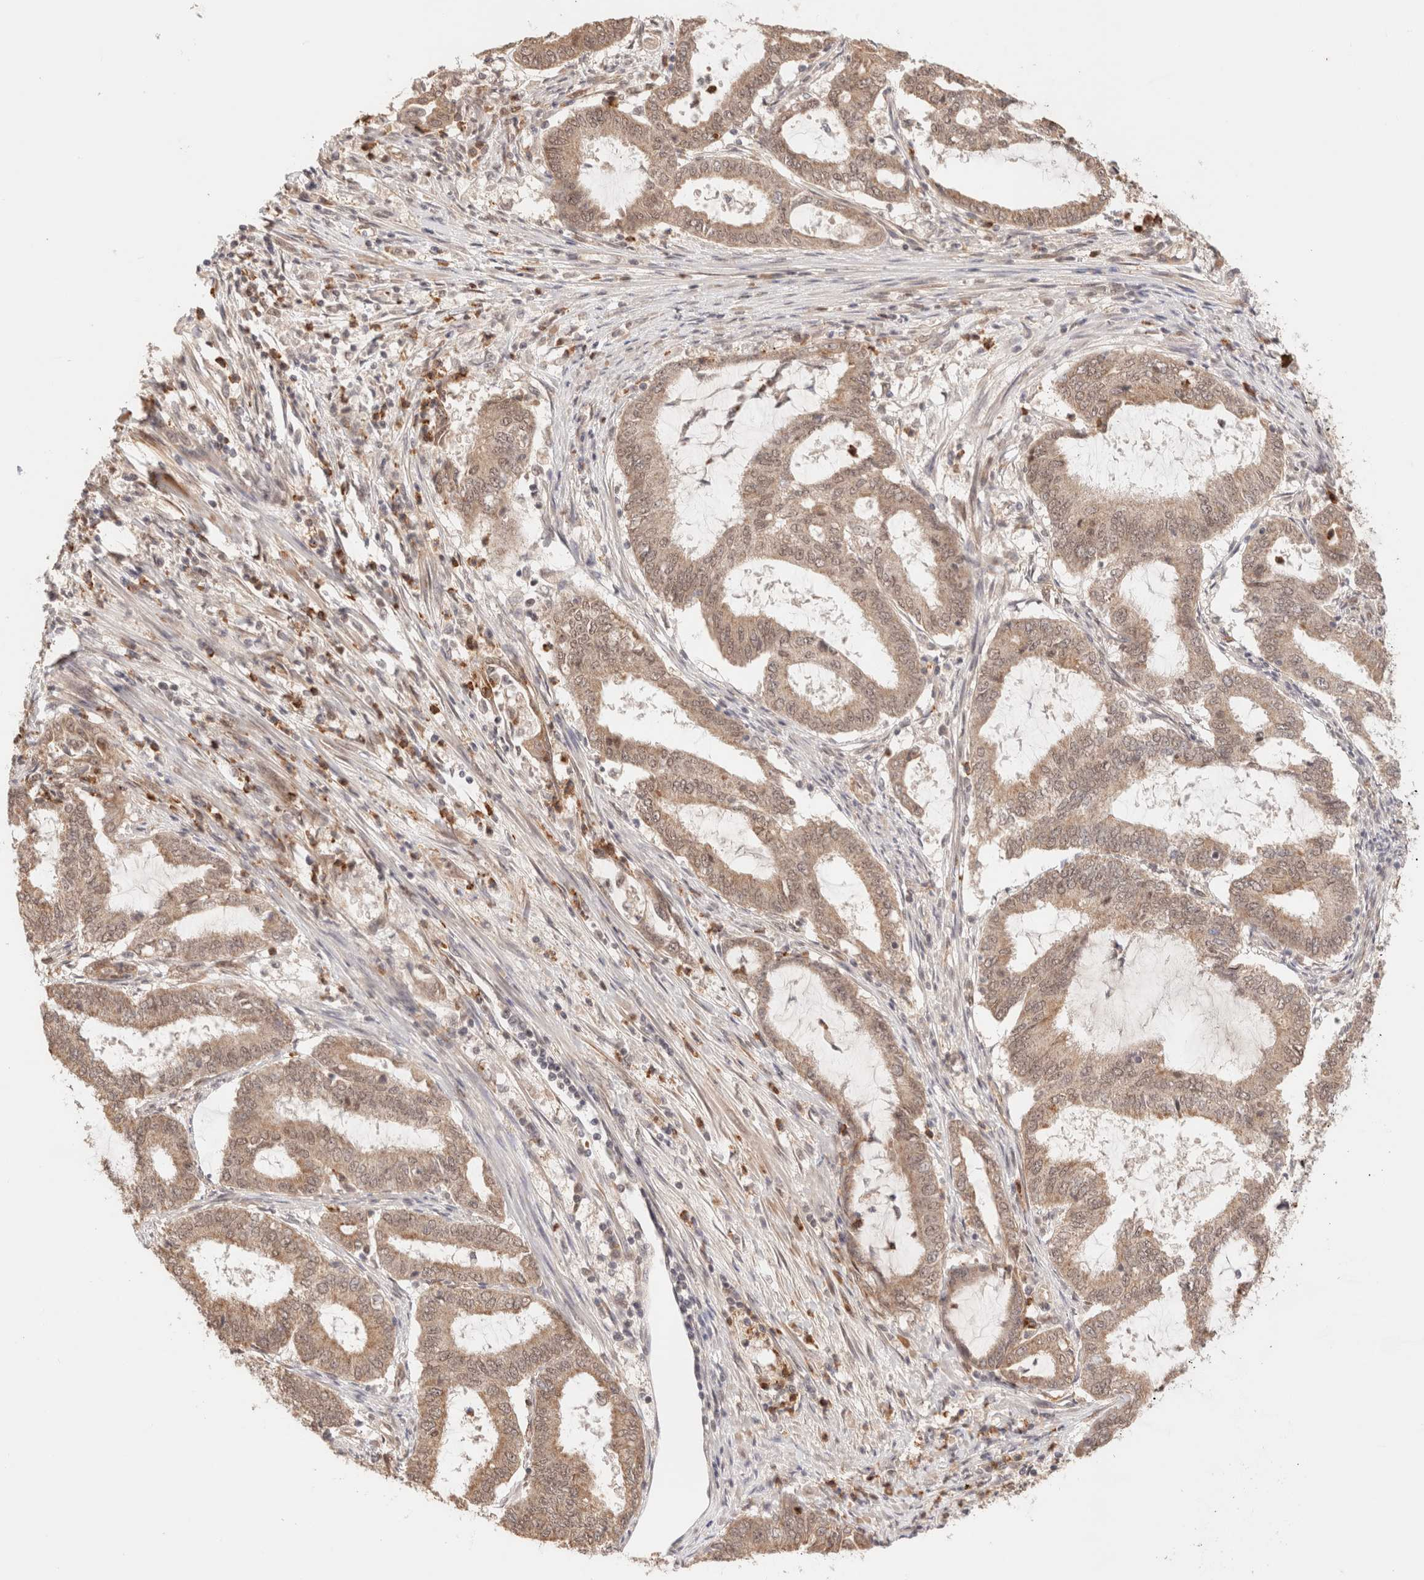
{"staining": {"intensity": "moderate", "quantity": ">75%", "location": "cytoplasmic/membranous,nuclear"}, "tissue": "endometrial cancer", "cell_type": "Tumor cells", "image_type": "cancer", "snomed": [{"axis": "morphology", "description": "Adenocarcinoma, NOS"}, {"axis": "topography", "description": "Endometrium"}], "caption": "This is a histology image of immunohistochemistry staining of endometrial adenocarcinoma, which shows moderate staining in the cytoplasmic/membranous and nuclear of tumor cells.", "gene": "BRPF3", "patient": {"sex": "female", "age": 51}}